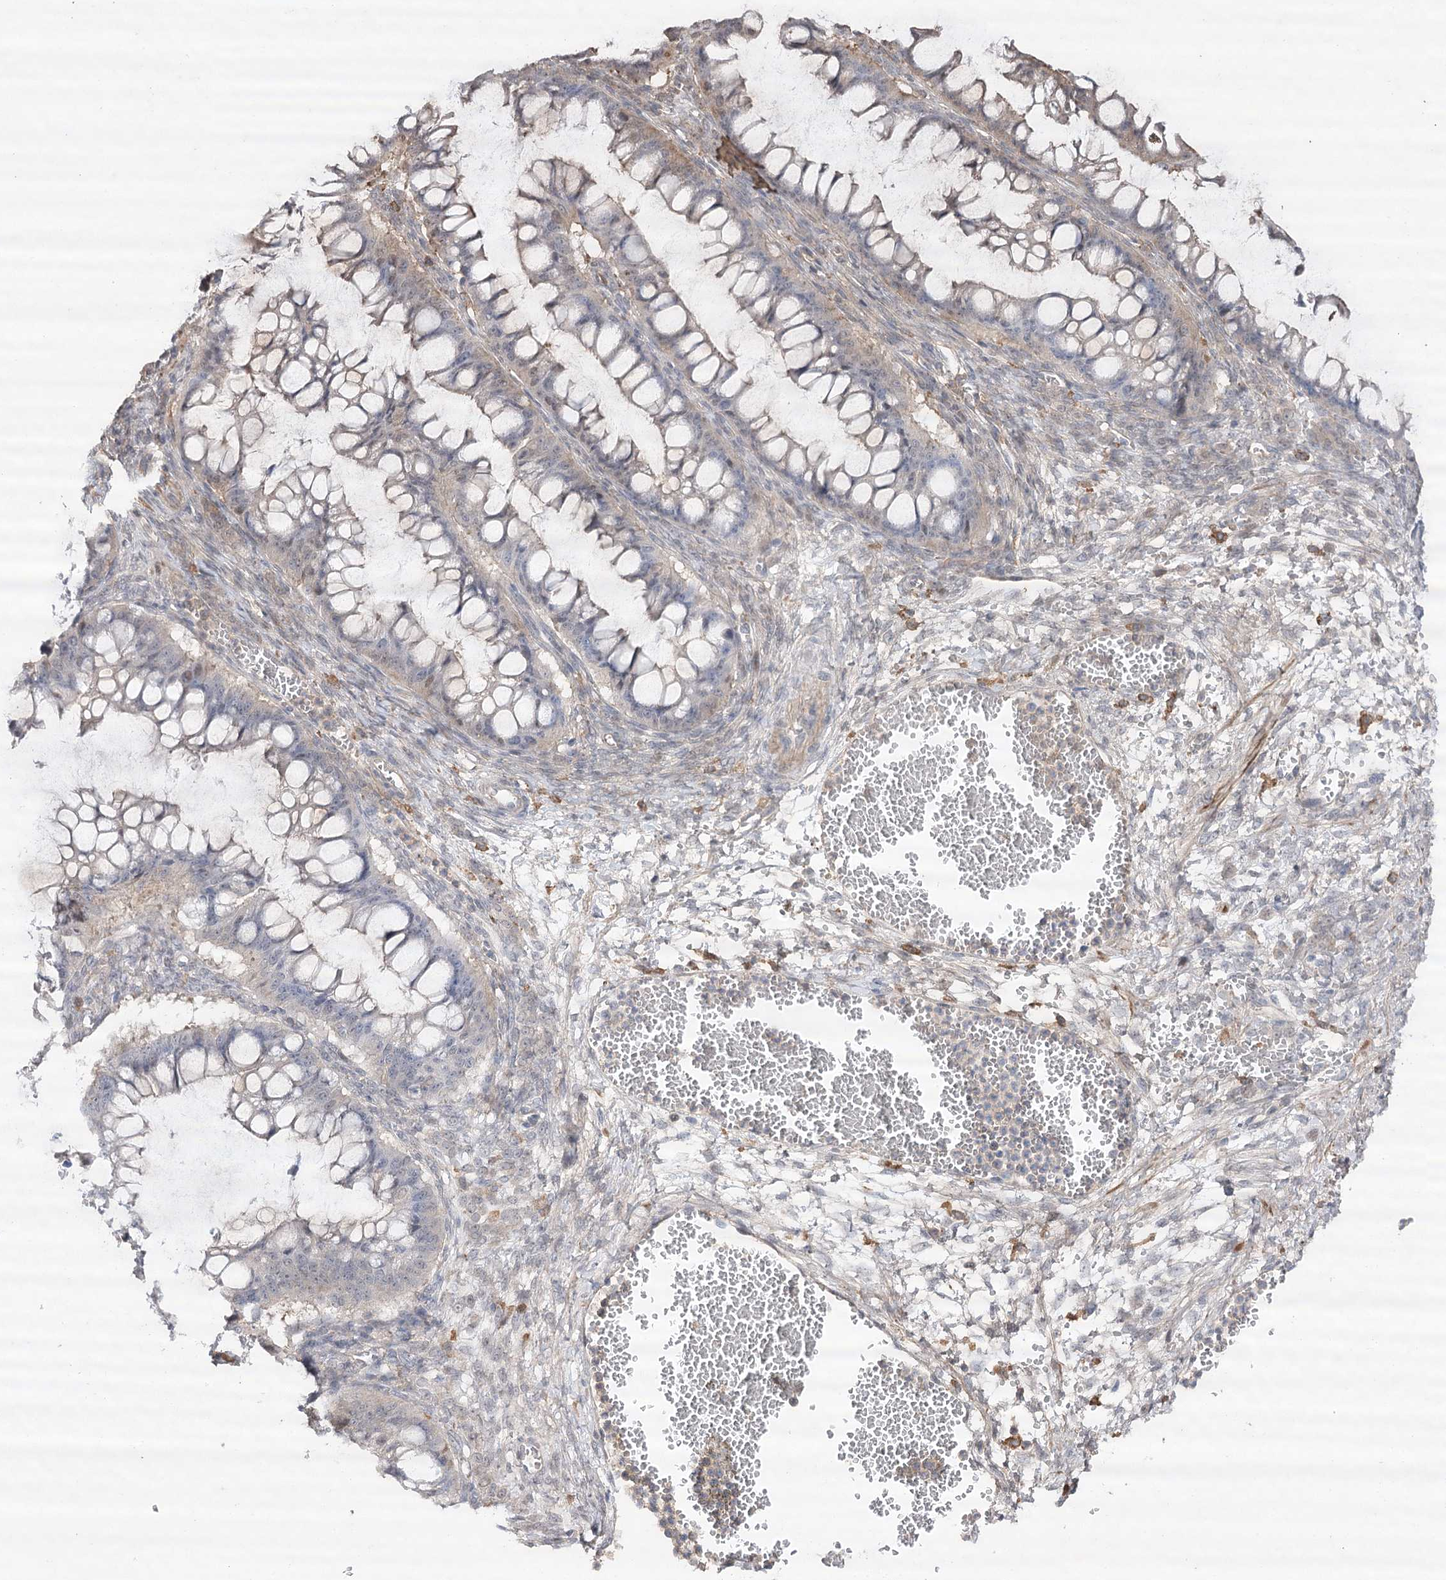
{"staining": {"intensity": "weak", "quantity": "<25%", "location": "cytoplasmic/membranous"}, "tissue": "ovarian cancer", "cell_type": "Tumor cells", "image_type": "cancer", "snomed": [{"axis": "morphology", "description": "Cystadenocarcinoma, mucinous, NOS"}, {"axis": "topography", "description": "Ovary"}], "caption": "The IHC image has no significant expression in tumor cells of ovarian mucinous cystadenocarcinoma tissue.", "gene": "OBSL1", "patient": {"sex": "female", "age": 73}}